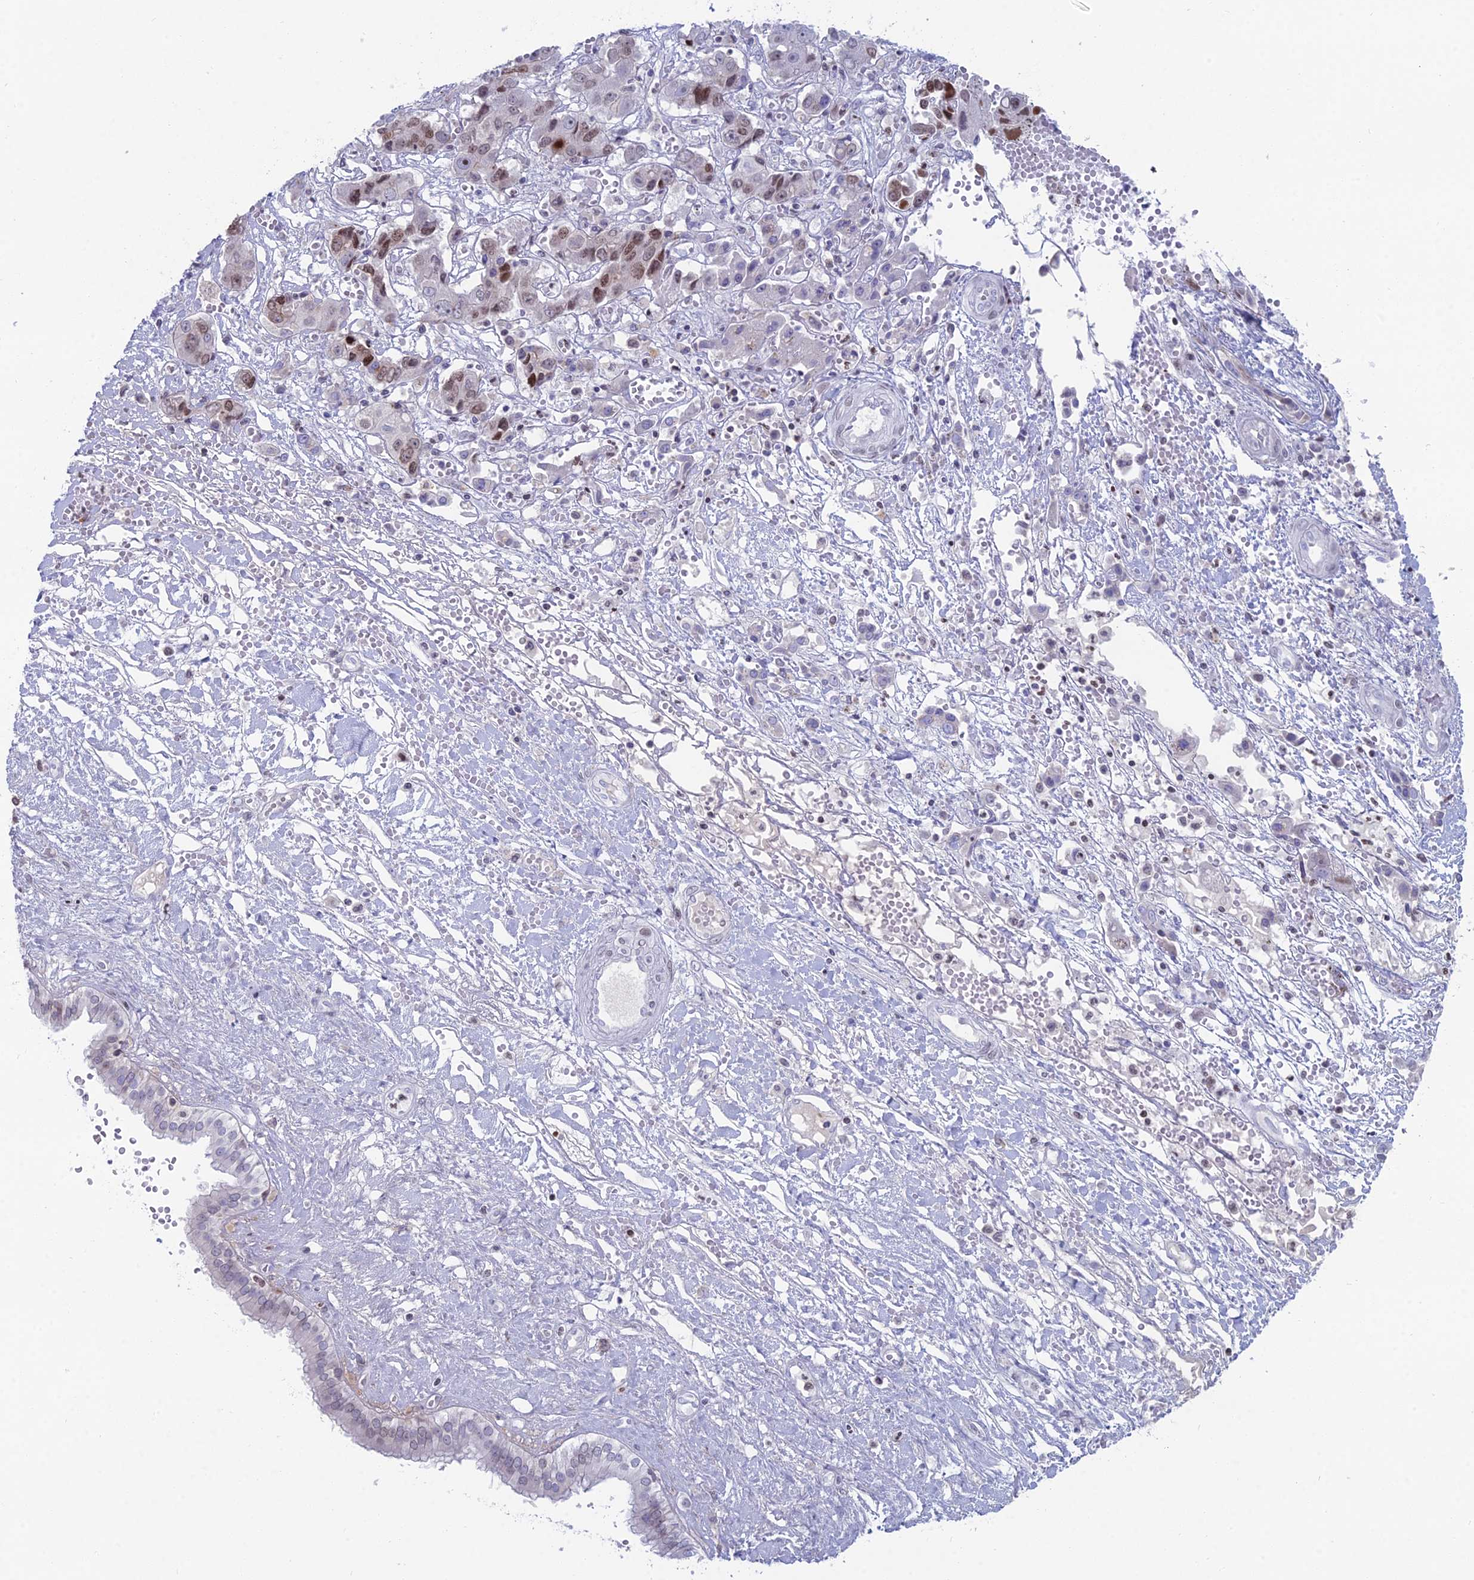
{"staining": {"intensity": "moderate", "quantity": "<25%", "location": "nuclear"}, "tissue": "liver cancer", "cell_type": "Tumor cells", "image_type": "cancer", "snomed": [{"axis": "morphology", "description": "Cholangiocarcinoma"}, {"axis": "topography", "description": "Liver"}], "caption": "Moderate nuclear expression is identified in about <25% of tumor cells in liver cancer.", "gene": "CERS6", "patient": {"sex": "male", "age": 67}}